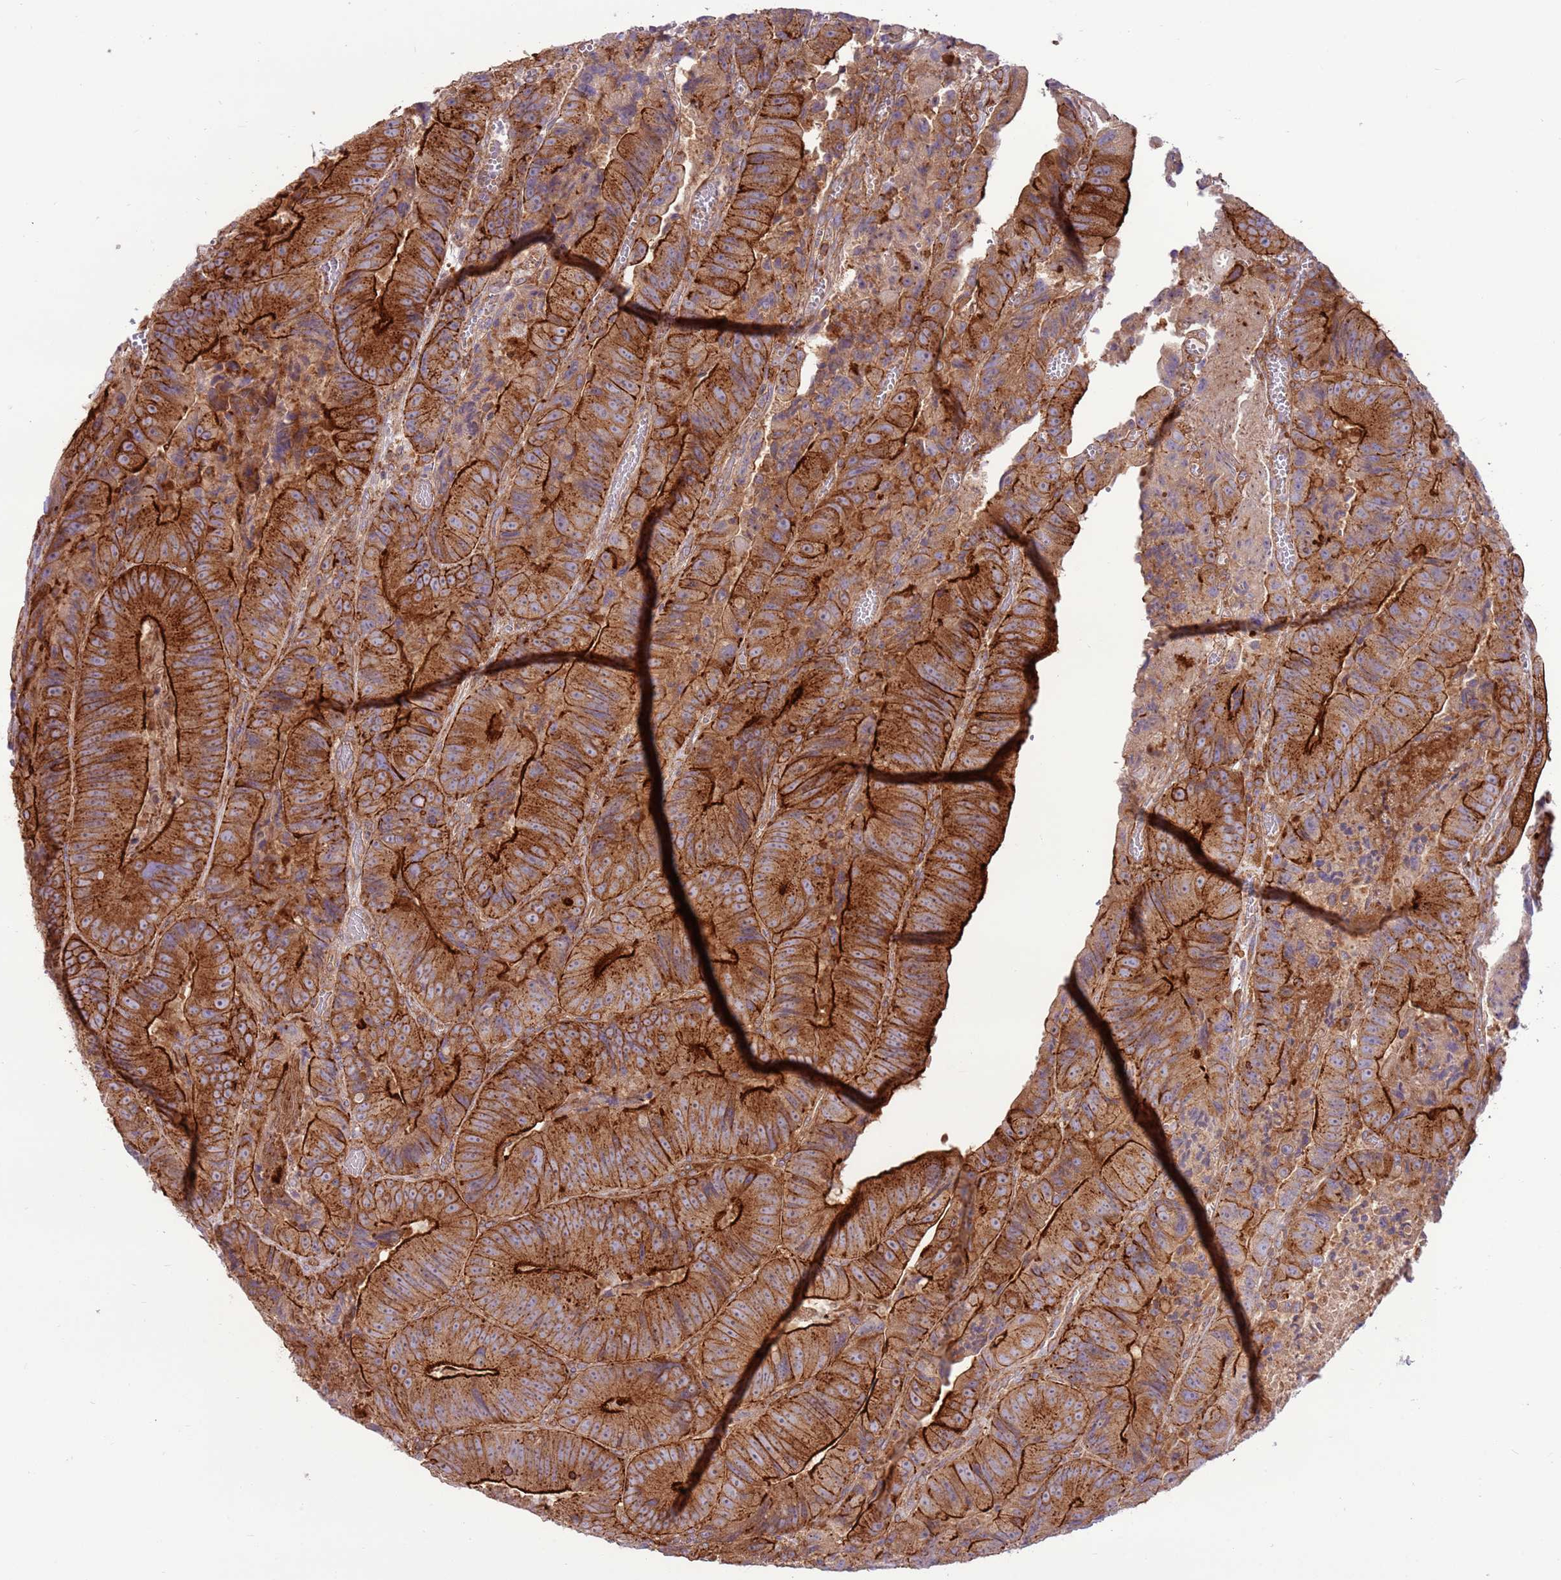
{"staining": {"intensity": "strong", "quantity": ">75%", "location": "cytoplasmic/membranous"}, "tissue": "colorectal cancer", "cell_type": "Tumor cells", "image_type": "cancer", "snomed": [{"axis": "morphology", "description": "Adenocarcinoma, NOS"}, {"axis": "topography", "description": "Colon"}], "caption": "Colorectal cancer (adenocarcinoma) was stained to show a protein in brown. There is high levels of strong cytoplasmic/membranous expression in about >75% of tumor cells. Nuclei are stained in blue.", "gene": "DDX19B", "patient": {"sex": "female", "age": 86}}